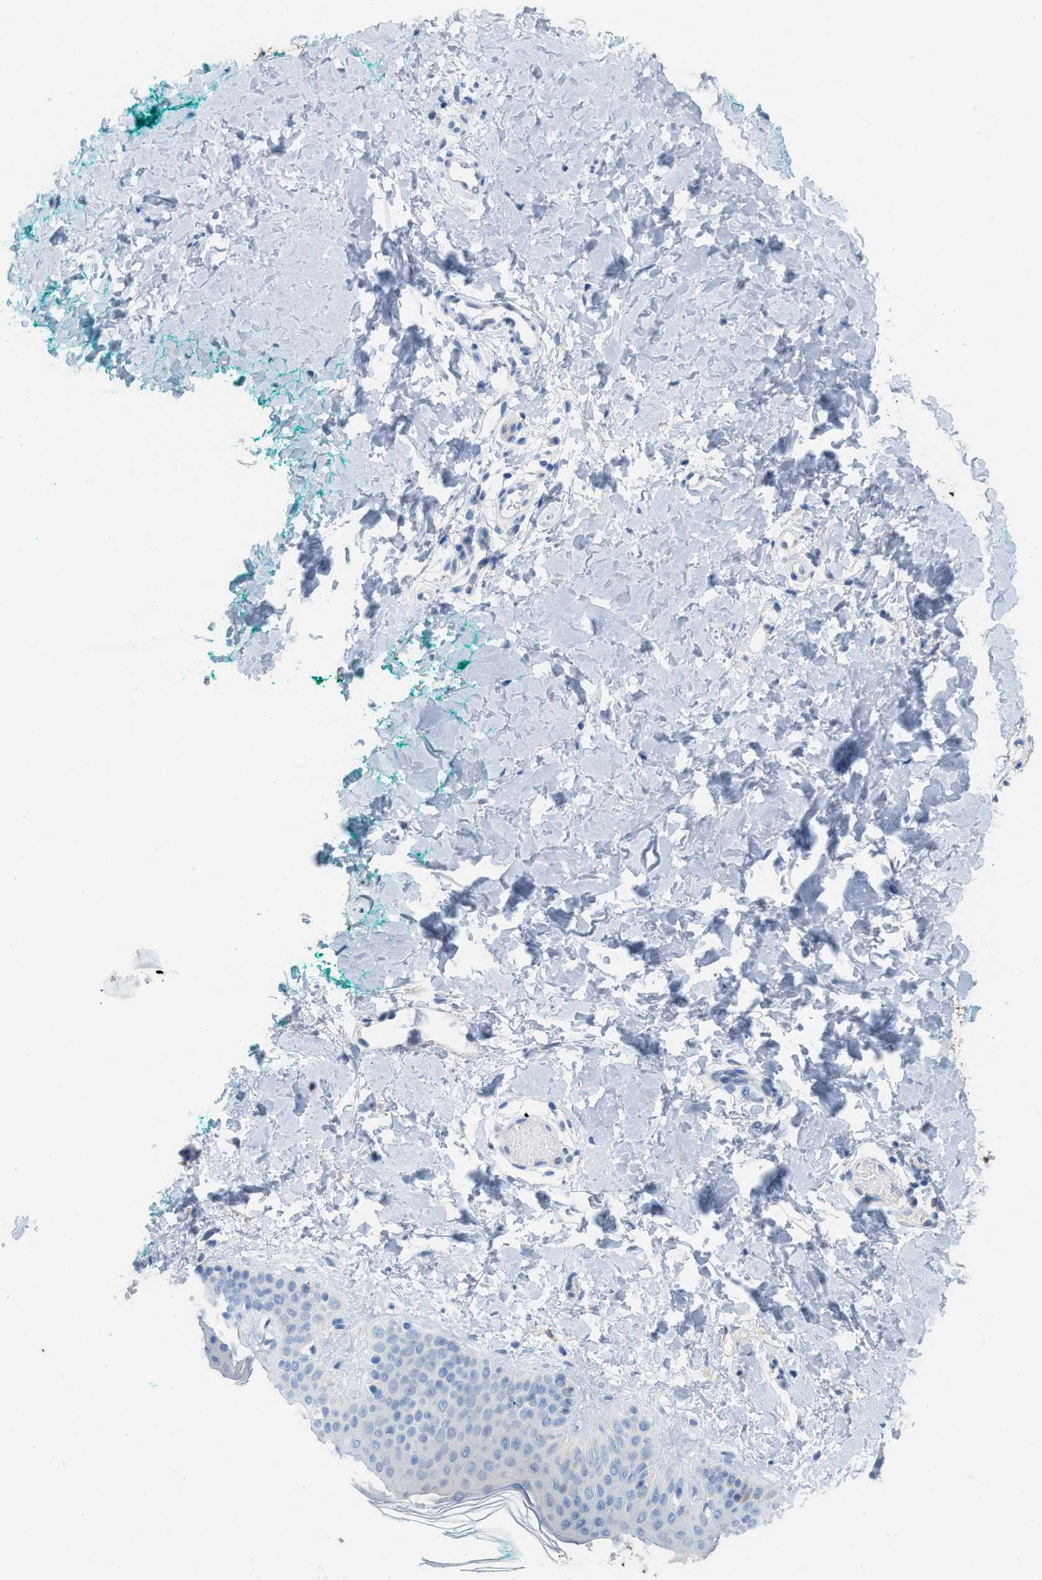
{"staining": {"intensity": "negative", "quantity": "none", "location": "none"}, "tissue": "skin", "cell_type": "Fibroblasts", "image_type": "normal", "snomed": [{"axis": "morphology", "description": "Normal tissue, NOS"}, {"axis": "topography", "description": "Skin"}], "caption": "This micrograph is of normal skin stained with immunohistochemistry (IHC) to label a protein in brown with the nuclei are counter-stained blue. There is no expression in fibroblasts.", "gene": "CSTB", "patient": {"sex": "male", "age": 30}}